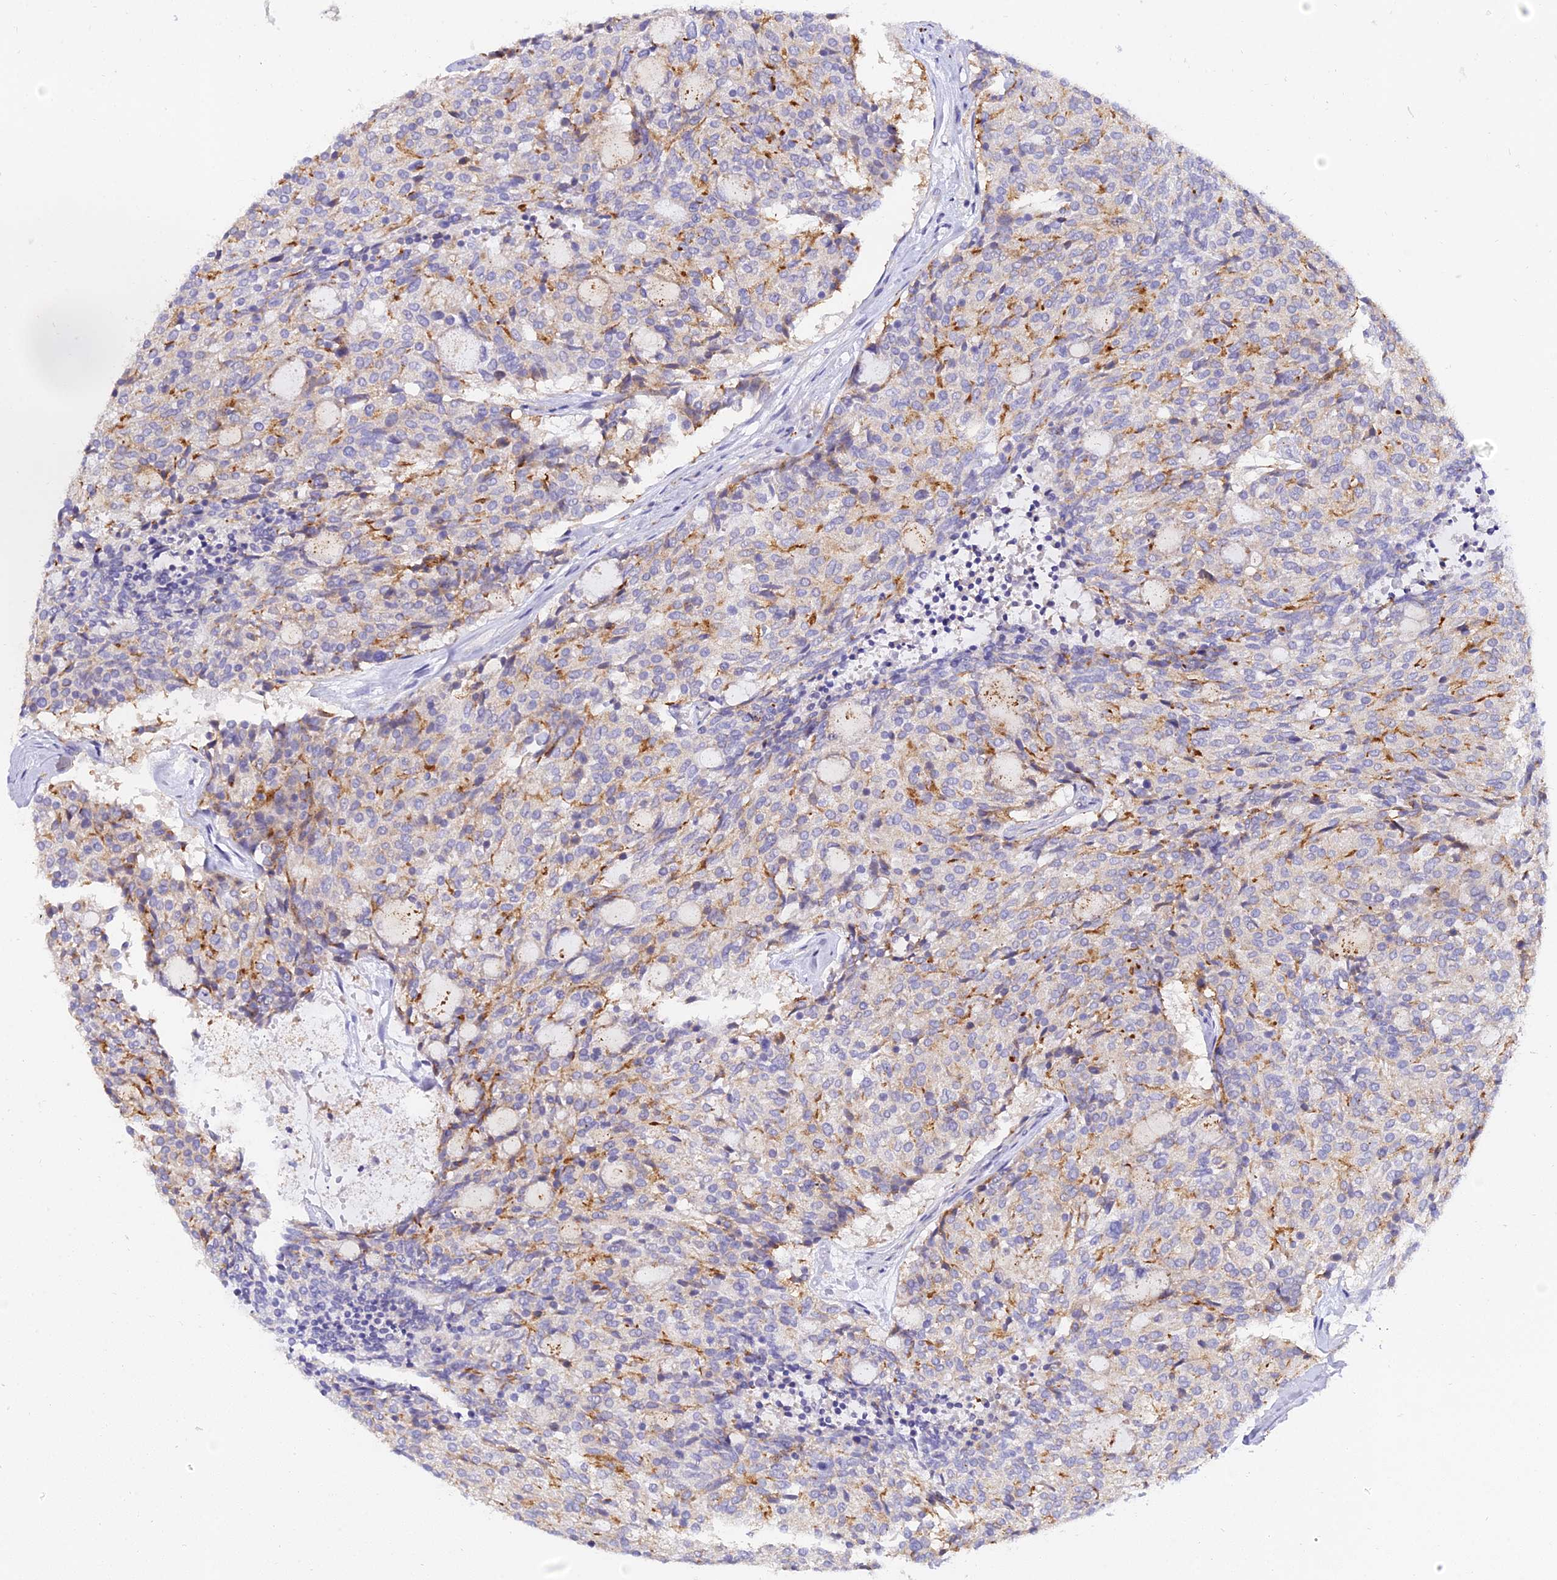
{"staining": {"intensity": "negative", "quantity": "none", "location": "none"}, "tissue": "carcinoid", "cell_type": "Tumor cells", "image_type": "cancer", "snomed": [{"axis": "morphology", "description": "Carcinoid, malignant, NOS"}, {"axis": "topography", "description": "Pancreas"}], "caption": "A photomicrograph of carcinoid stained for a protein exhibits no brown staining in tumor cells.", "gene": "VWC2L", "patient": {"sex": "female", "age": 54}}